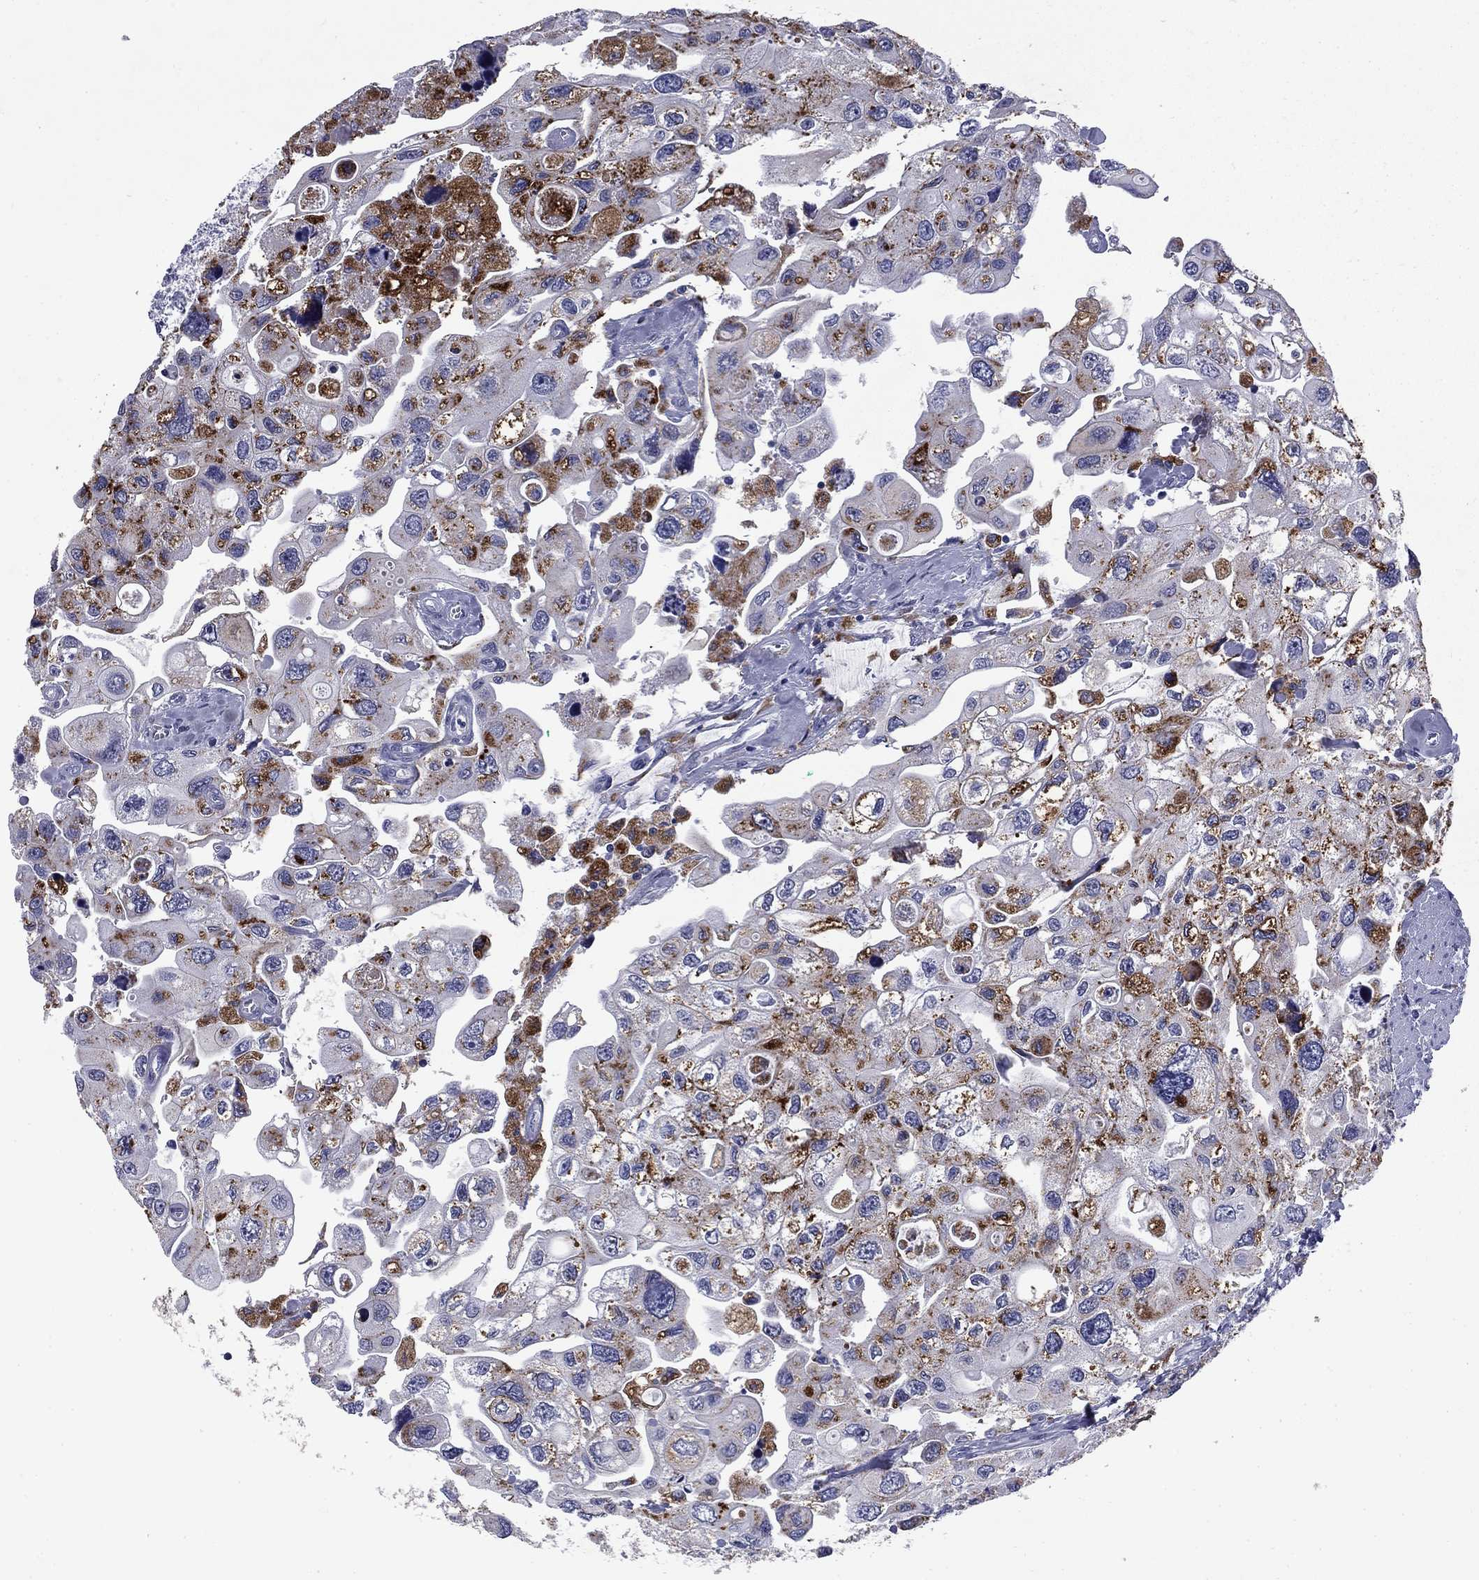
{"staining": {"intensity": "strong", "quantity": "<25%", "location": "cytoplasmic/membranous"}, "tissue": "urothelial cancer", "cell_type": "Tumor cells", "image_type": "cancer", "snomed": [{"axis": "morphology", "description": "Urothelial carcinoma, High grade"}, {"axis": "topography", "description": "Urinary bladder"}], "caption": "High-grade urothelial carcinoma was stained to show a protein in brown. There is medium levels of strong cytoplasmic/membranous positivity in about <25% of tumor cells.", "gene": "MADCAM1", "patient": {"sex": "male", "age": 59}}